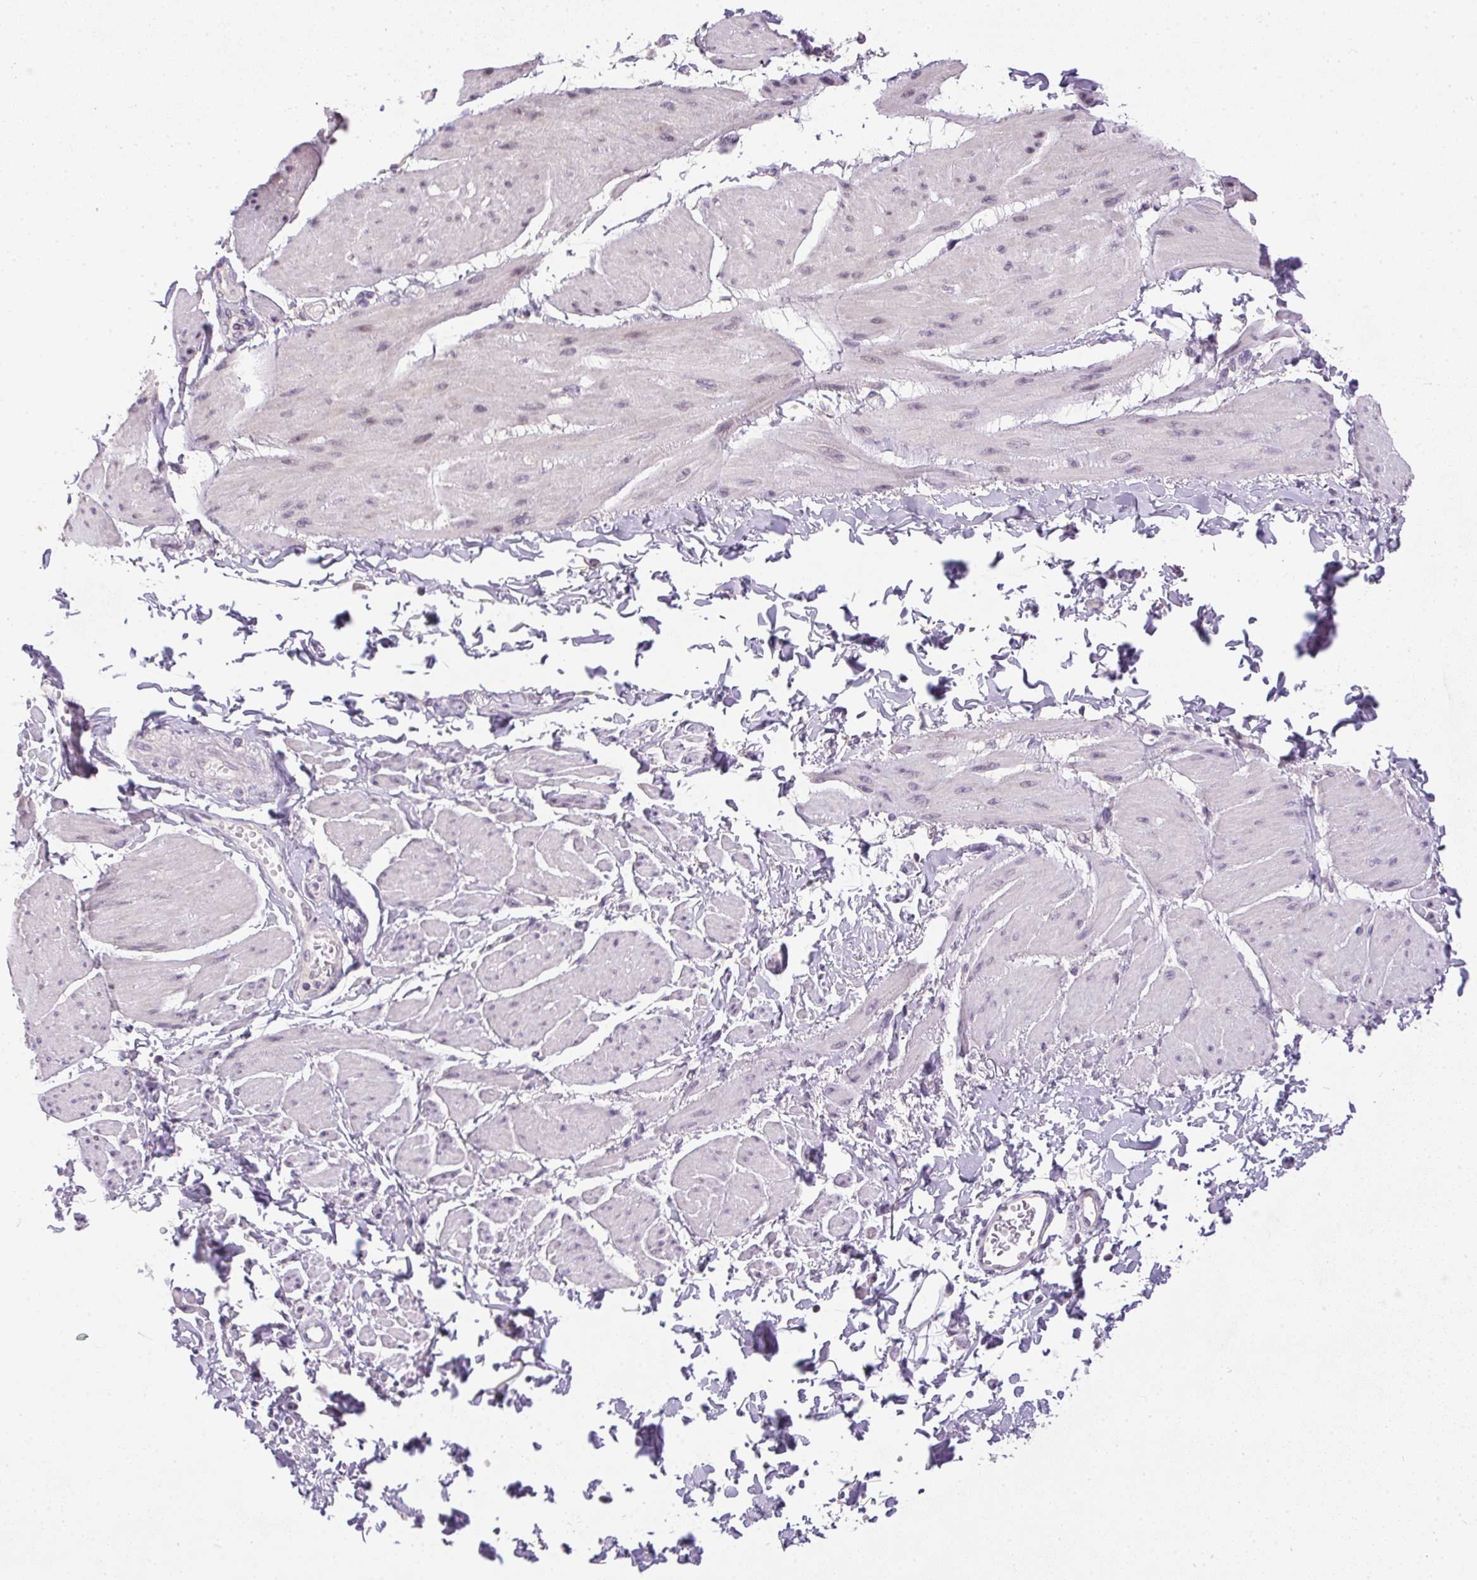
{"staining": {"intensity": "negative", "quantity": "none", "location": "none"}, "tissue": "adipose tissue", "cell_type": "Adipocytes", "image_type": "normal", "snomed": [{"axis": "morphology", "description": "Normal tissue, NOS"}, {"axis": "topography", "description": "Prostate"}, {"axis": "topography", "description": "Peripheral nerve tissue"}], "caption": "High power microscopy image of an immunohistochemistry (IHC) micrograph of normal adipose tissue, revealing no significant positivity in adipocytes.", "gene": "SPACA9", "patient": {"sex": "male", "age": 55}}